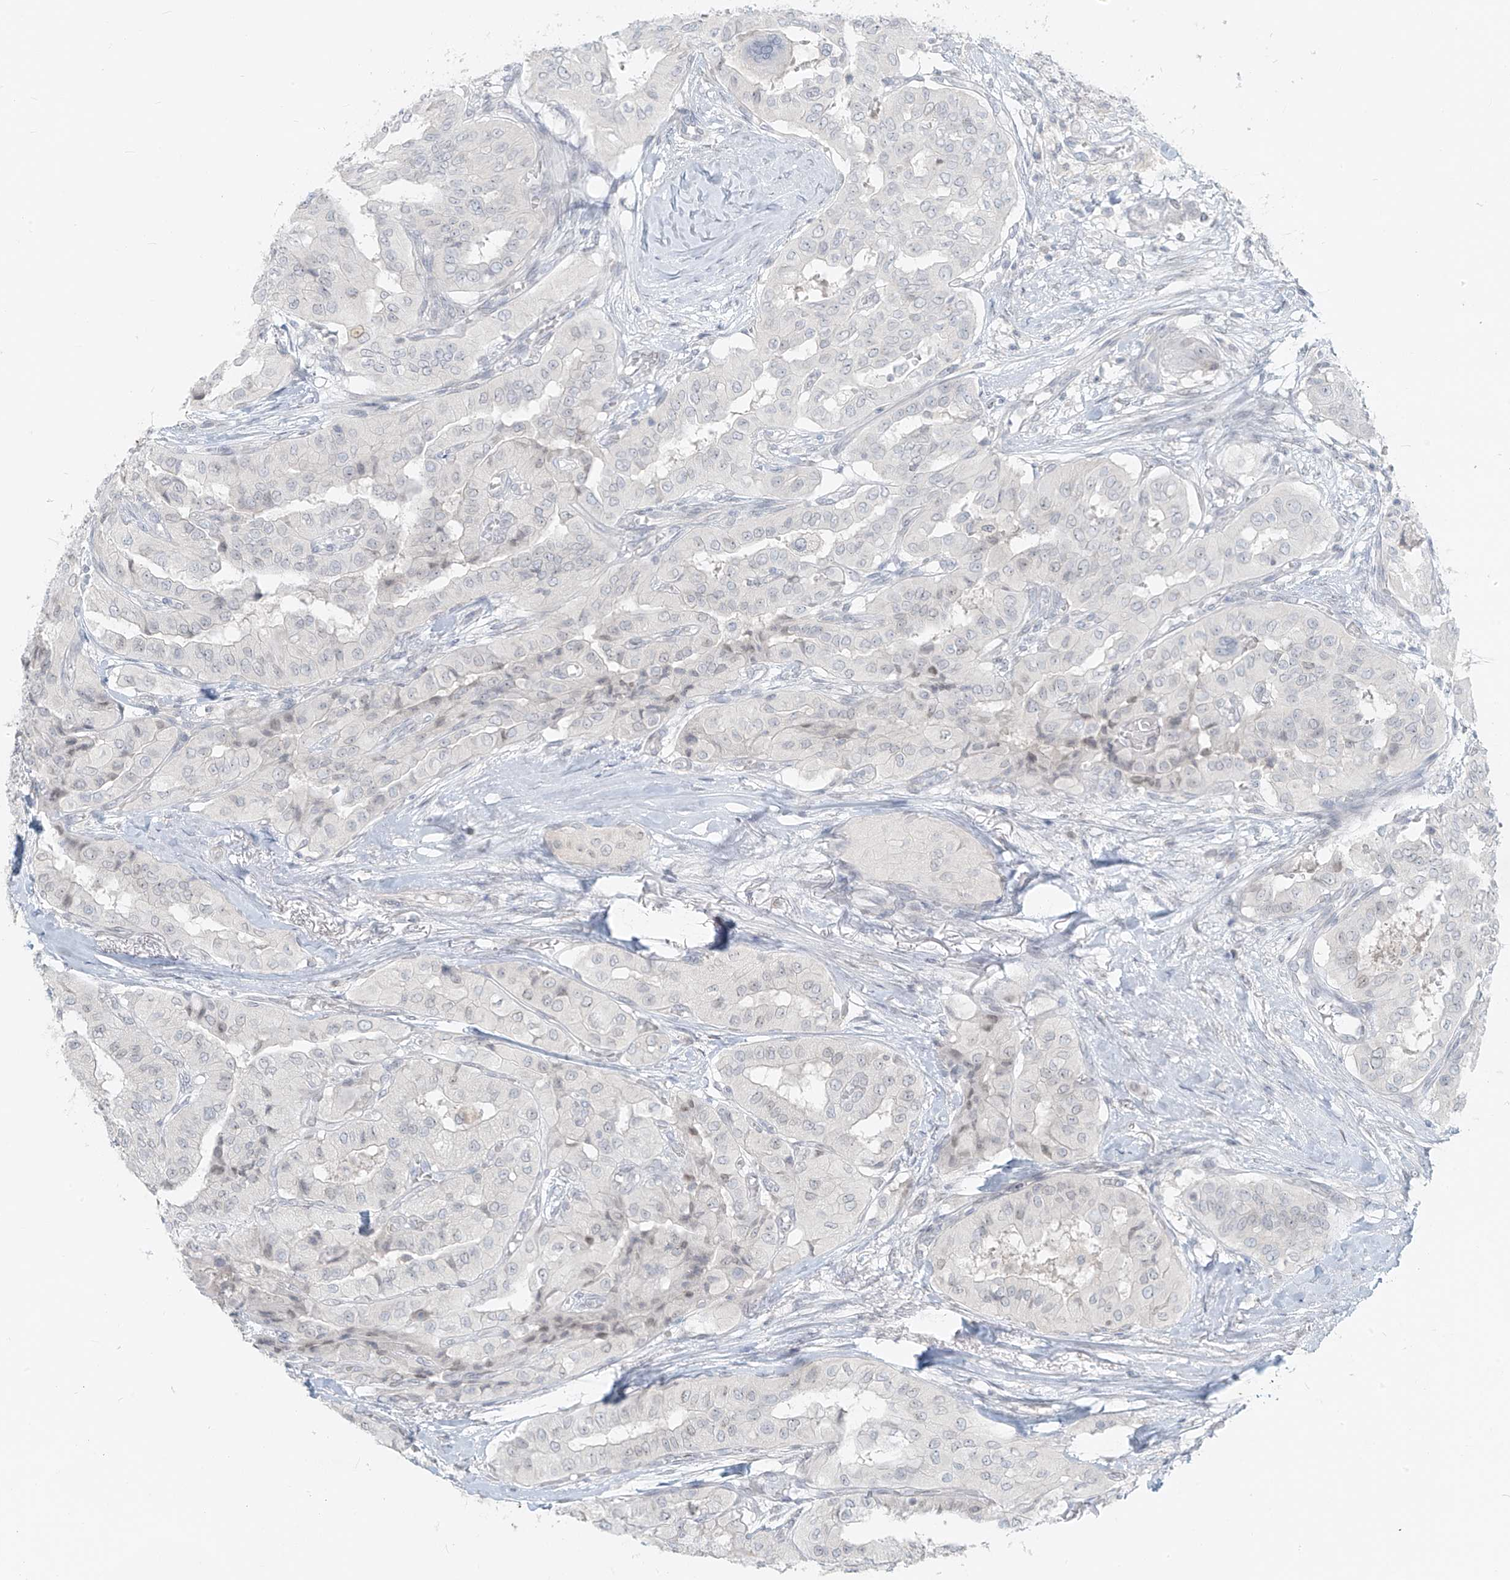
{"staining": {"intensity": "negative", "quantity": "none", "location": "none"}, "tissue": "thyroid cancer", "cell_type": "Tumor cells", "image_type": "cancer", "snomed": [{"axis": "morphology", "description": "Papillary adenocarcinoma, NOS"}, {"axis": "topography", "description": "Thyroid gland"}], "caption": "This is a photomicrograph of IHC staining of papillary adenocarcinoma (thyroid), which shows no expression in tumor cells.", "gene": "OSBPL7", "patient": {"sex": "female", "age": 59}}